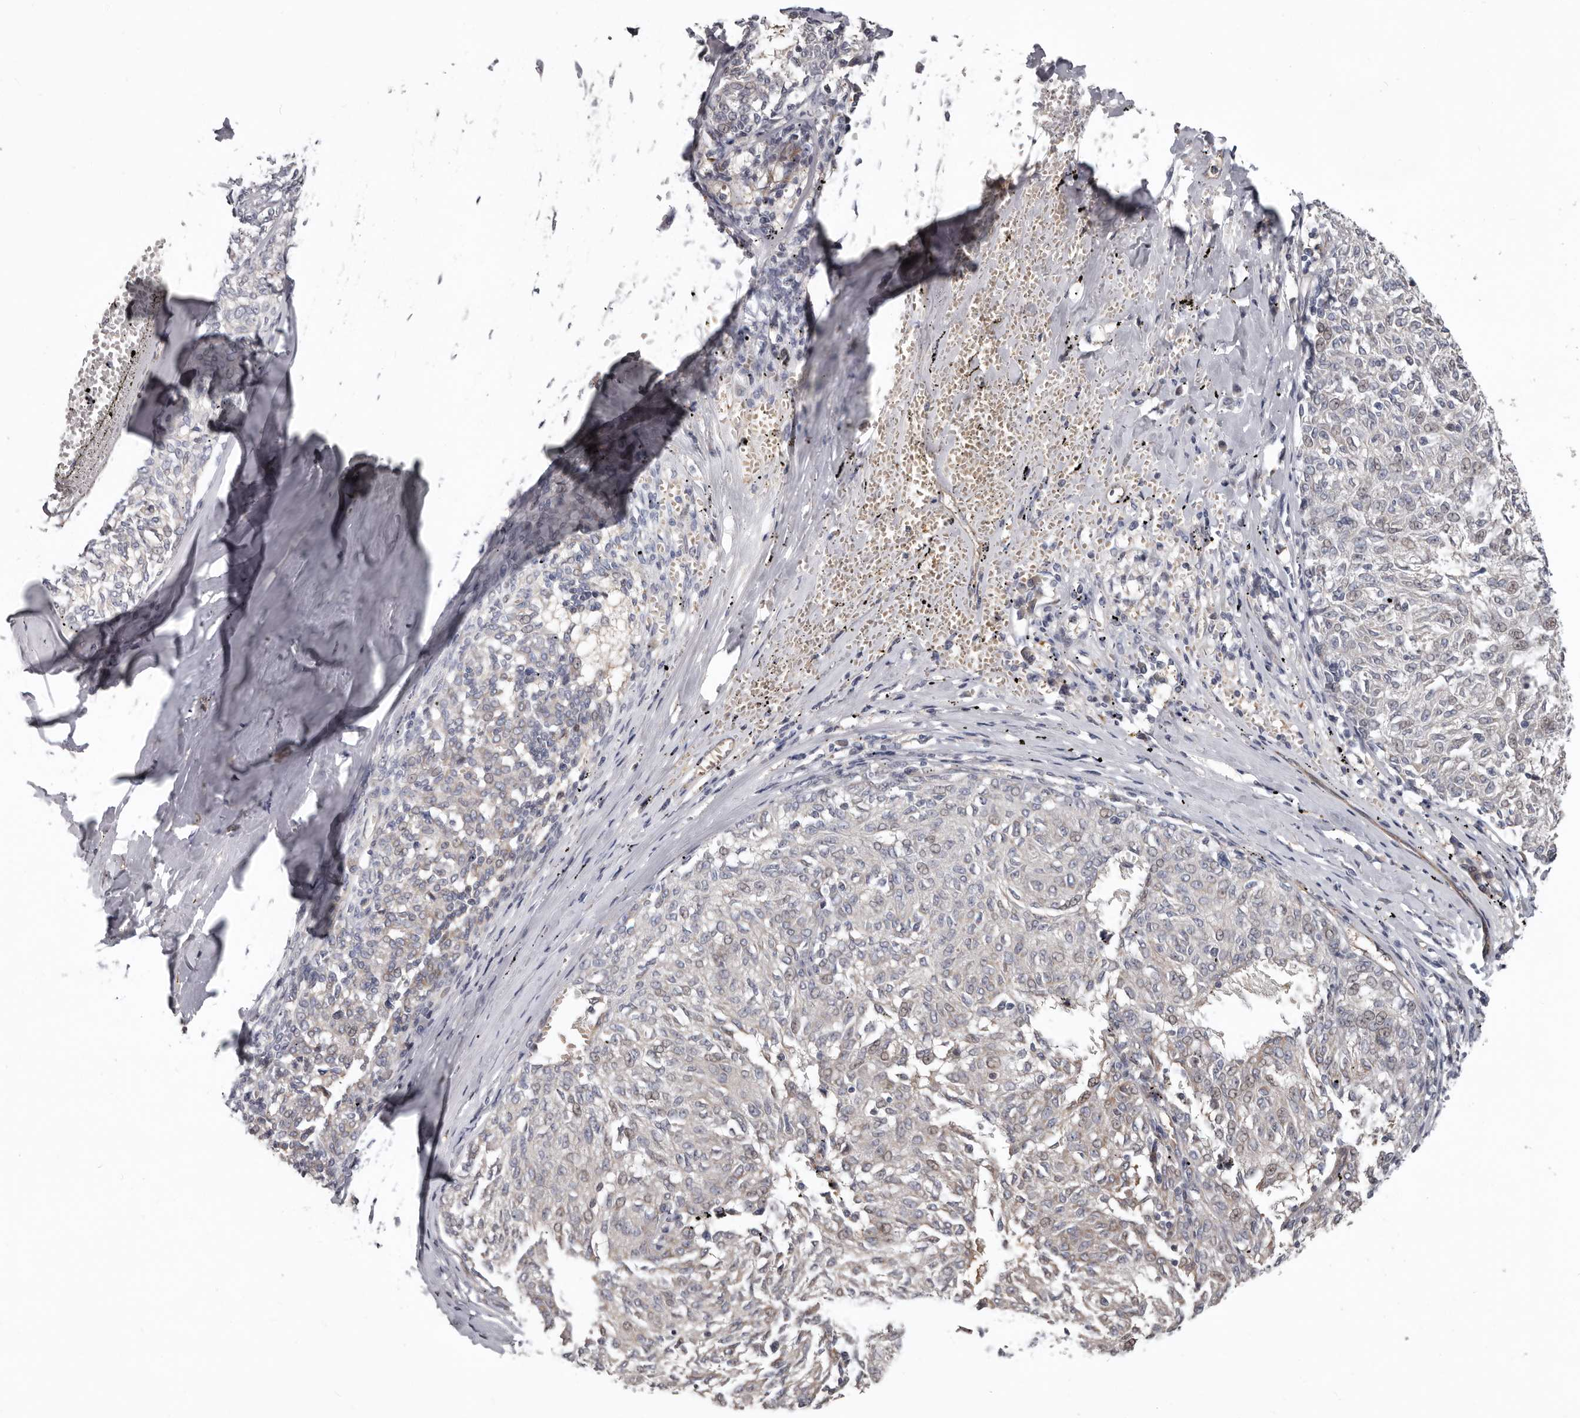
{"staining": {"intensity": "negative", "quantity": "none", "location": "none"}, "tissue": "melanoma", "cell_type": "Tumor cells", "image_type": "cancer", "snomed": [{"axis": "morphology", "description": "Malignant melanoma, NOS"}, {"axis": "topography", "description": "Skin"}], "caption": "DAB immunohistochemical staining of melanoma displays no significant positivity in tumor cells.", "gene": "RNF217", "patient": {"sex": "female", "age": 72}}